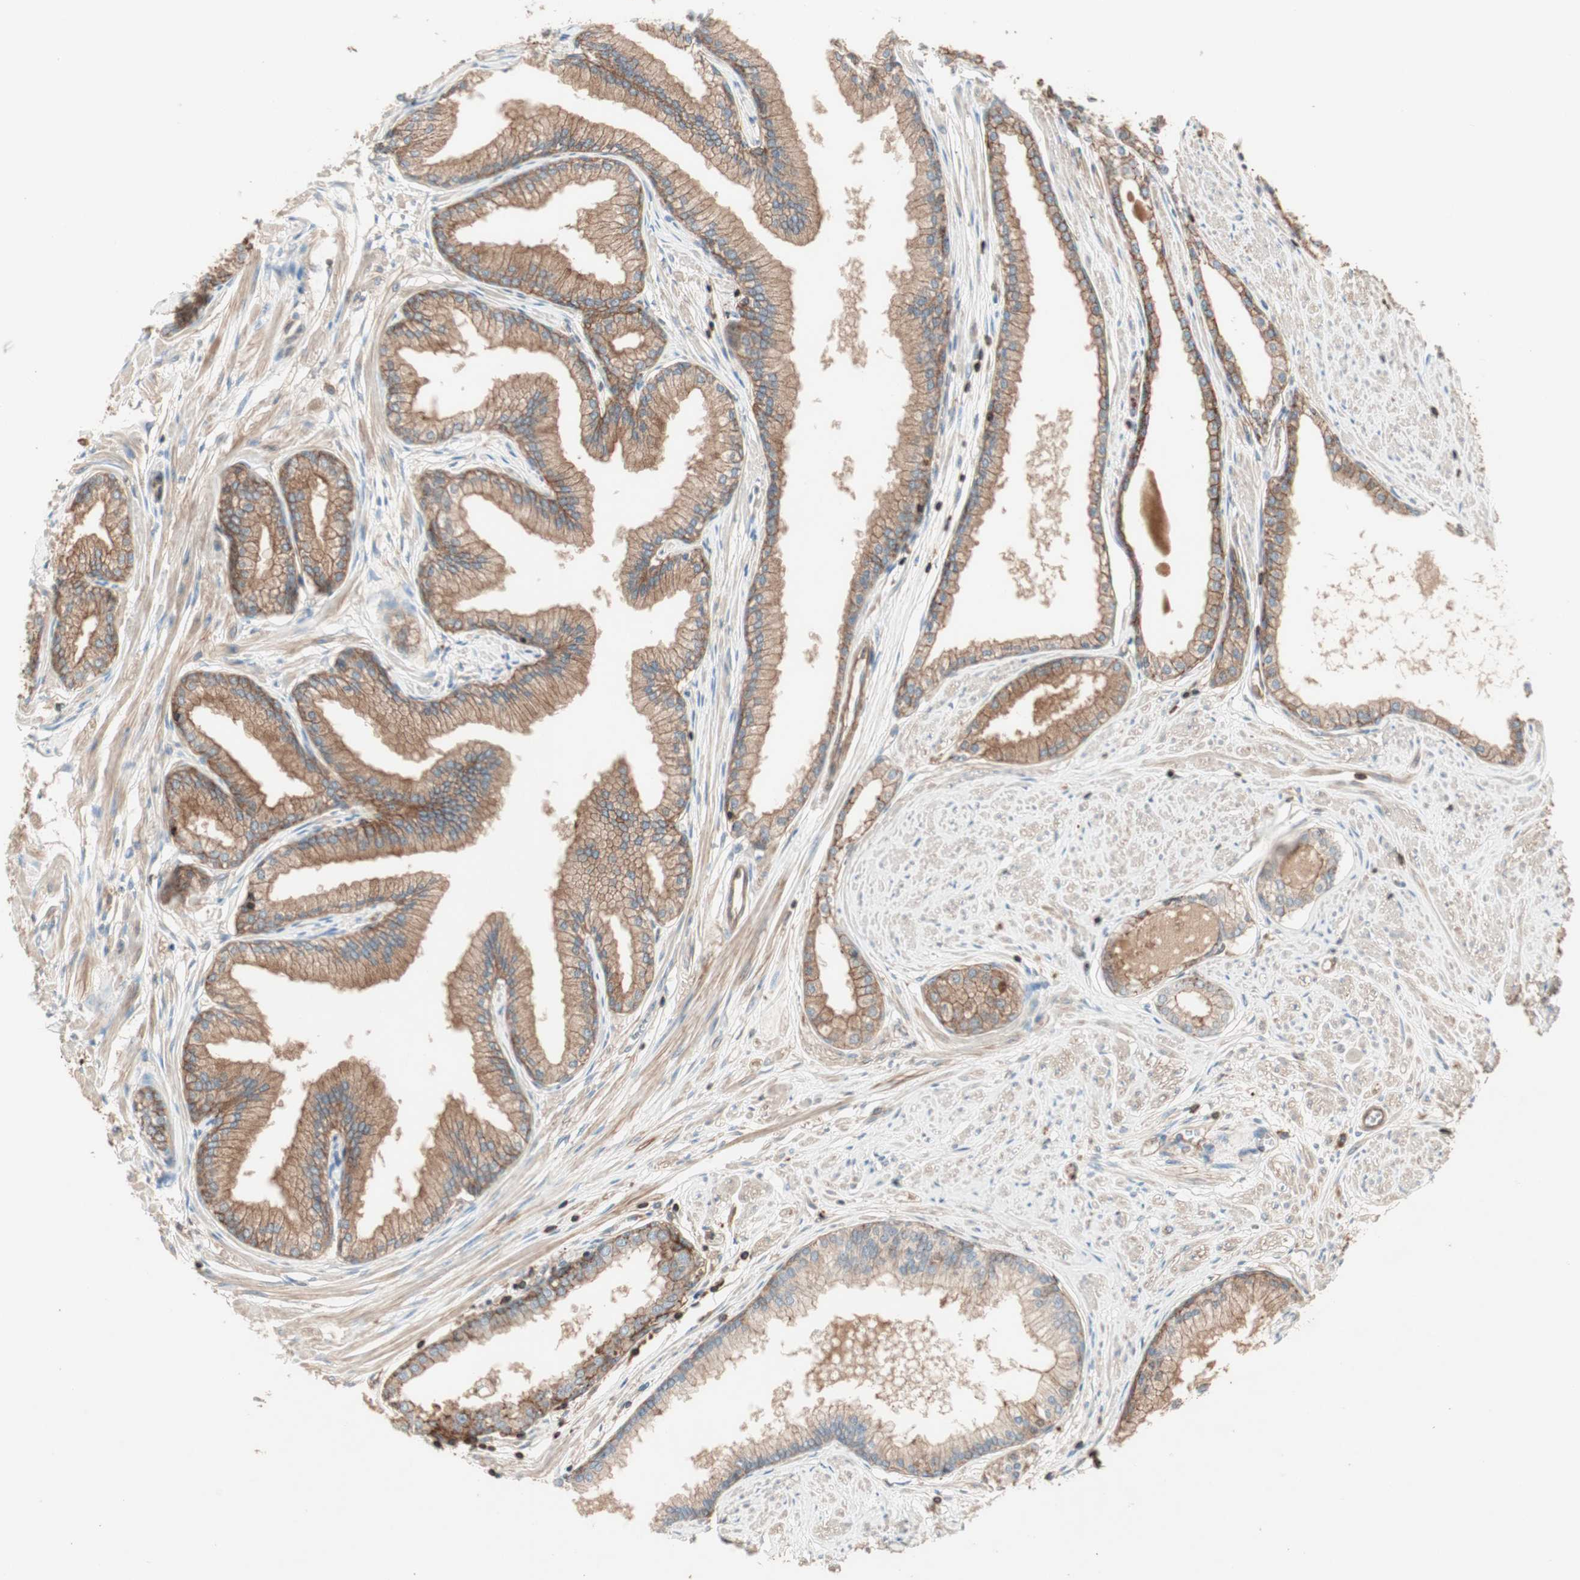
{"staining": {"intensity": "strong", "quantity": ">75%", "location": "cytoplasmic/membranous"}, "tissue": "prostate", "cell_type": "Glandular cells", "image_type": "normal", "snomed": [{"axis": "morphology", "description": "Normal tissue, NOS"}, {"axis": "topography", "description": "Prostate"}], "caption": "Human prostate stained with a brown dye shows strong cytoplasmic/membranous positive expression in approximately >75% of glandular cells.", "gene": "TCP11L1", "patient": {"sex": "male", "age": 64}}